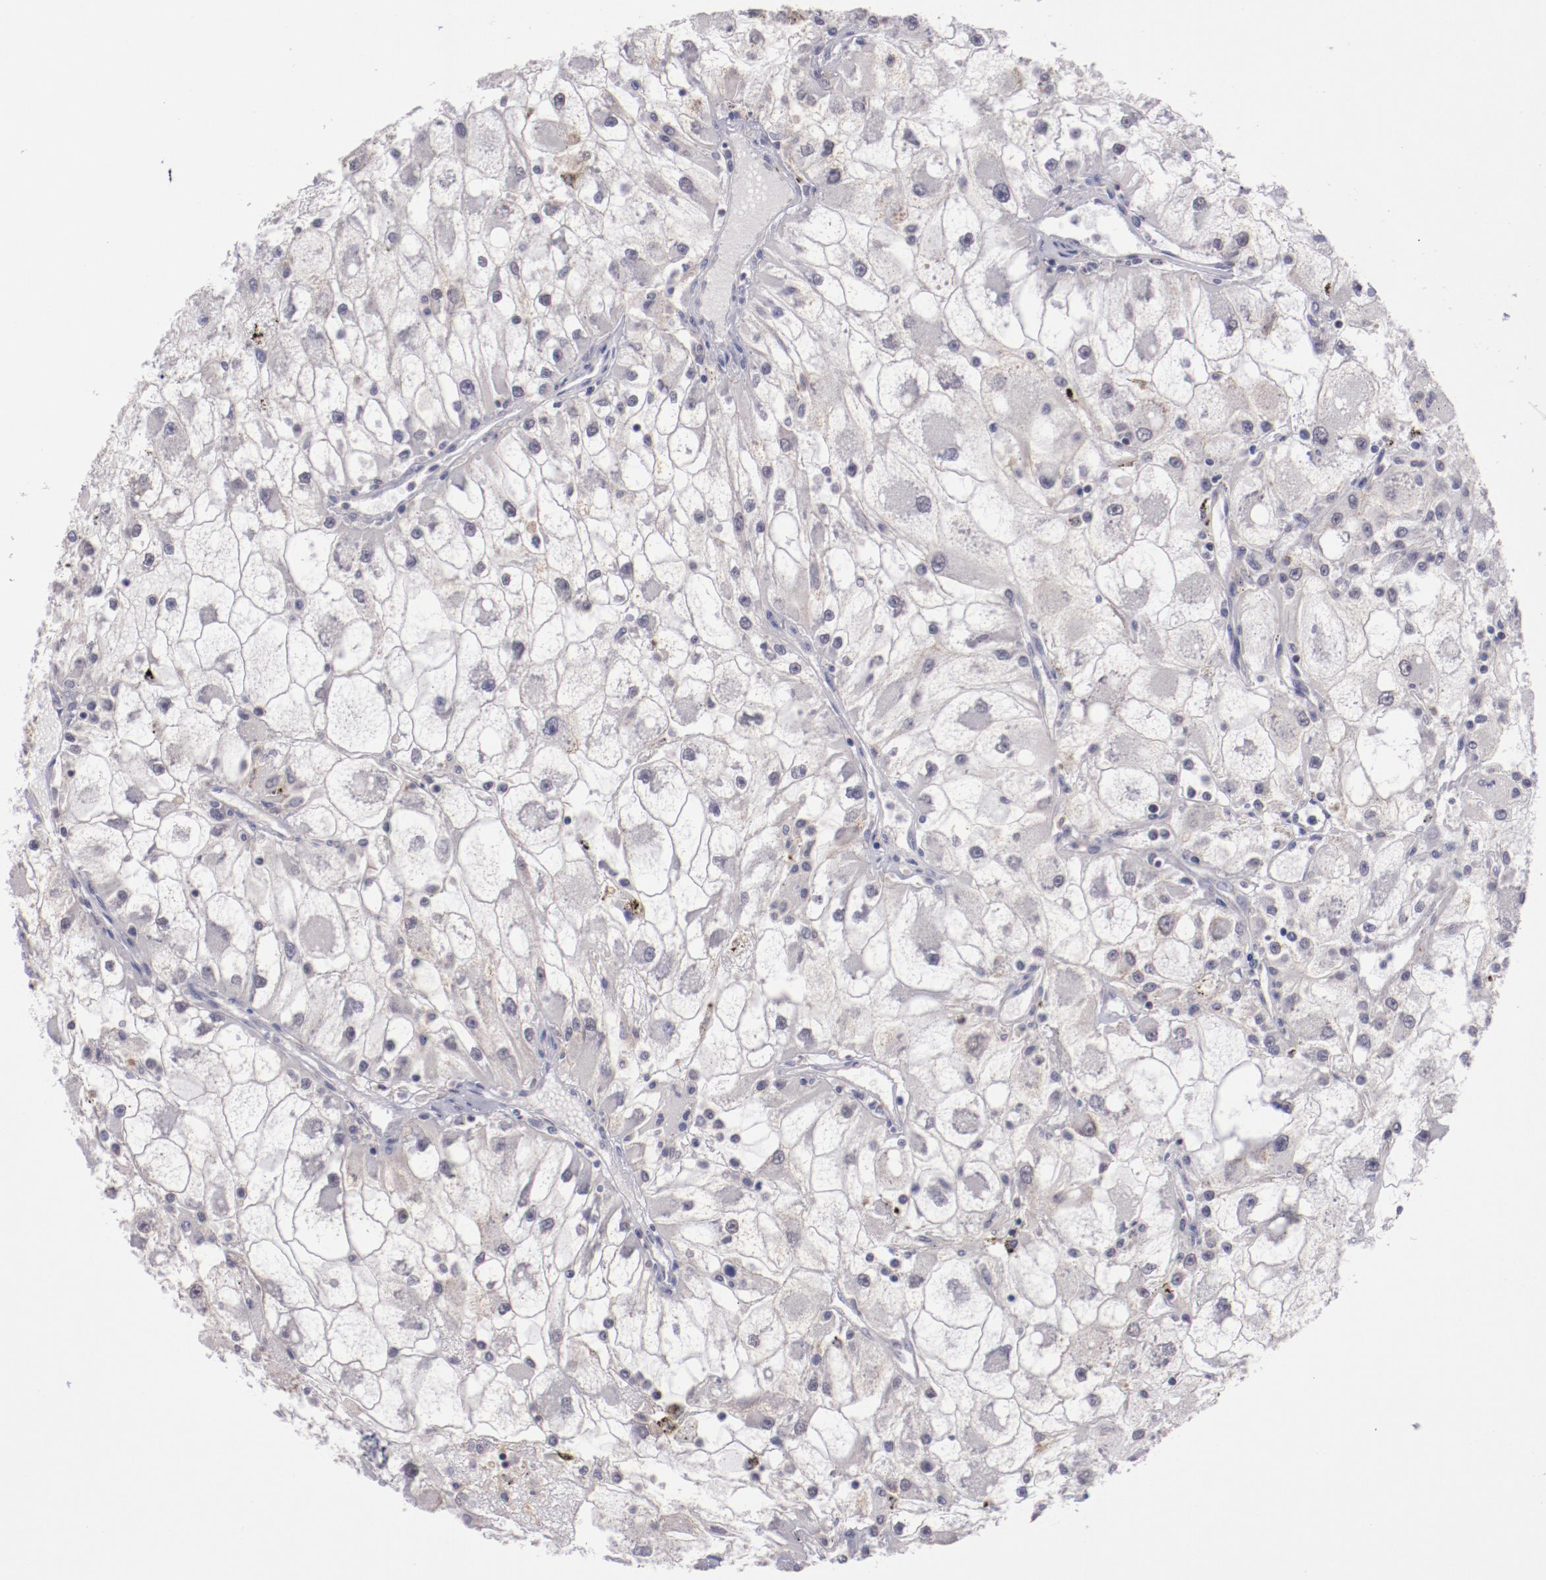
{"staining": {"intensity": "weak", "quantity": "<25%", "location": "cytoplasmic/membranous"}, "tissue": "renal cancer", "cell_type": "Tumor cells", "image_type": "cancer", "snomed": [{"axis": "morphology", "description": "Adenocarcinoma, NOS"}, {"axis": "topography", "description": "Kidney"}], "caption": "The micrograph exhibits no significant positivity in tumor cells of renal adenocarcinoma.", "gene": "NRXN3", "patient": {"sex": "female", "age": 73}}